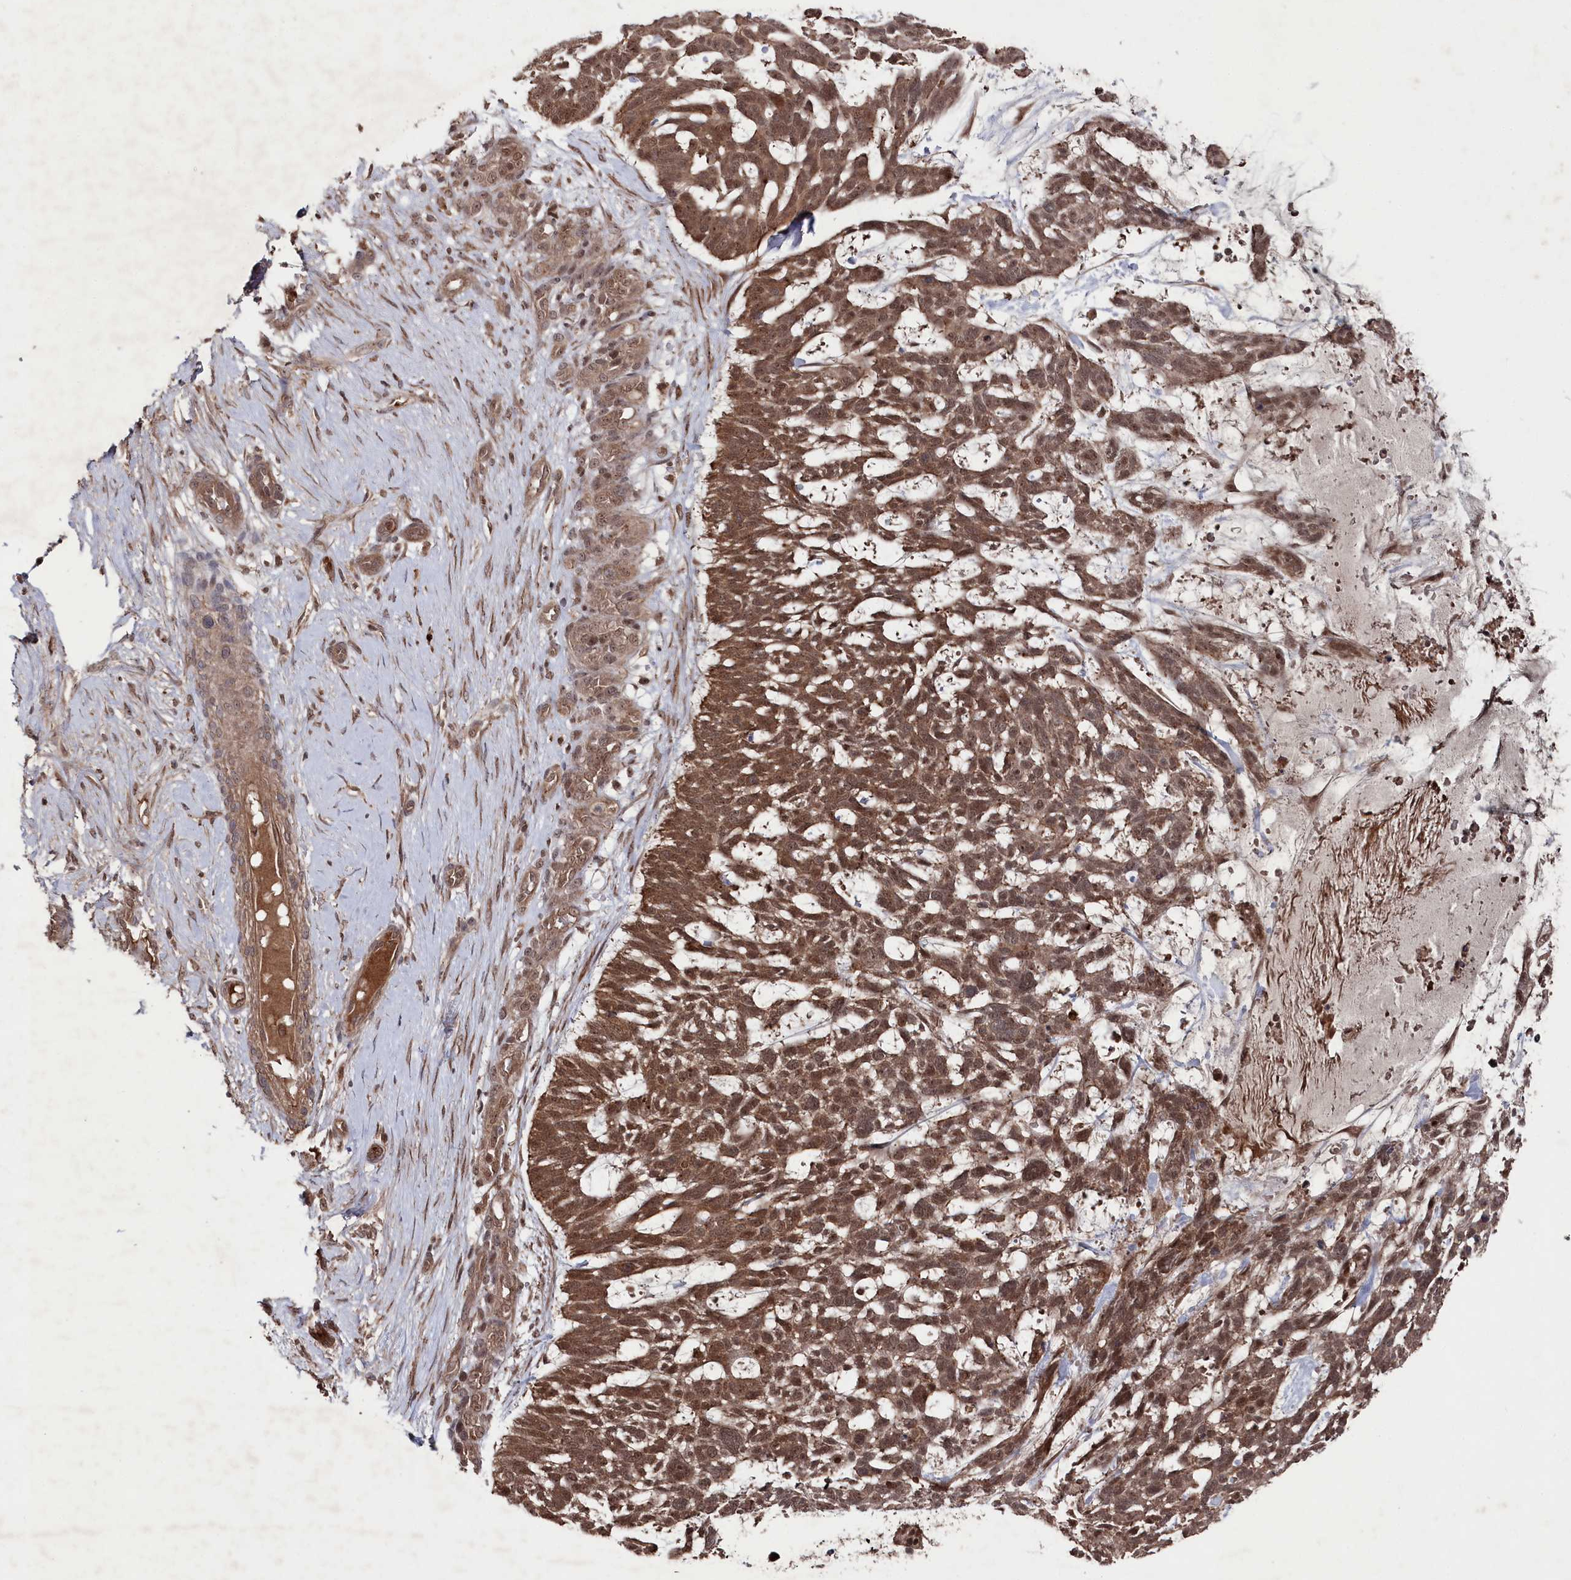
{"staining": {"intensity": "strong", "quantity": ">75%", "location": "cytoplasmic/membranous,nuclear"}, "tissue": "skin cancer", "cell_type": "Tumor cells", "image_type": "cancer", "snomed": [{"axis": "morphology", "description": "Basal cell carcinoma"}, {"axis": "topography", "description": "Skin"}], "caption": "Skin cancer (basal cell carcinoma) stained for a protein (brown) reveals strong cytoplasmic/membranous and nuclear positive positivity in approximately >75% of tumor cells.", "gene": "BORCS7", "patient": {"sex": "male", "age": 88}}